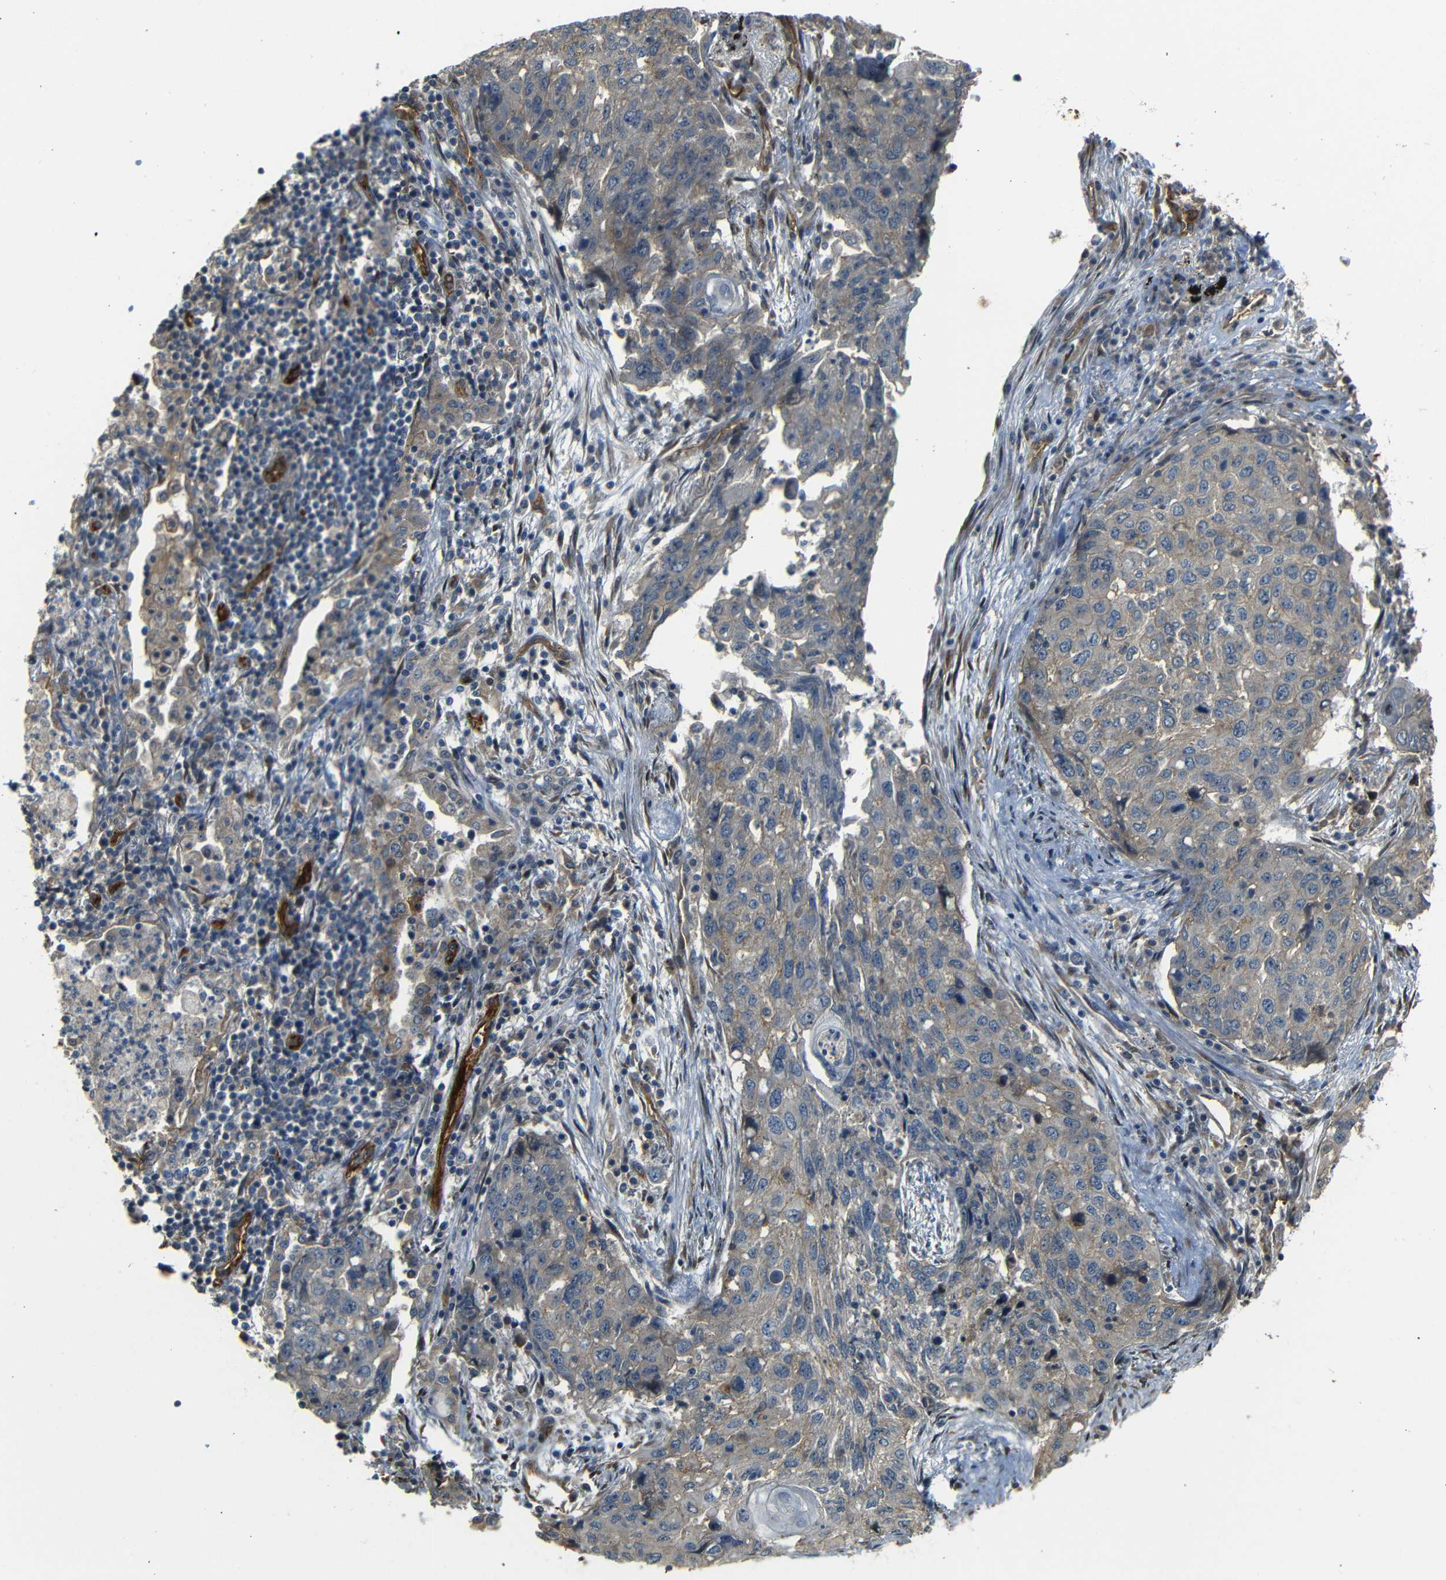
{"staining": {"intensity": "weak", "quantity": ">75%", "location": "cytoplasmic/membranous"}, "tissue": "lung cancer", "cell_type": "Tumor cells", "image_type": "cancer", "snomed": [{"axis": "morphology", "description": "Squamous cell carcinoma, NOS"}, {"axis": "topography", "description": "Lung"}], "caption": "A brown stain shows weak cytoplasmic/membranous staining of a protein in human lung squamous cell carcinoma tumor cells.", "gene": "RELL1", "patient": {"sex": "female", "age": 63}}